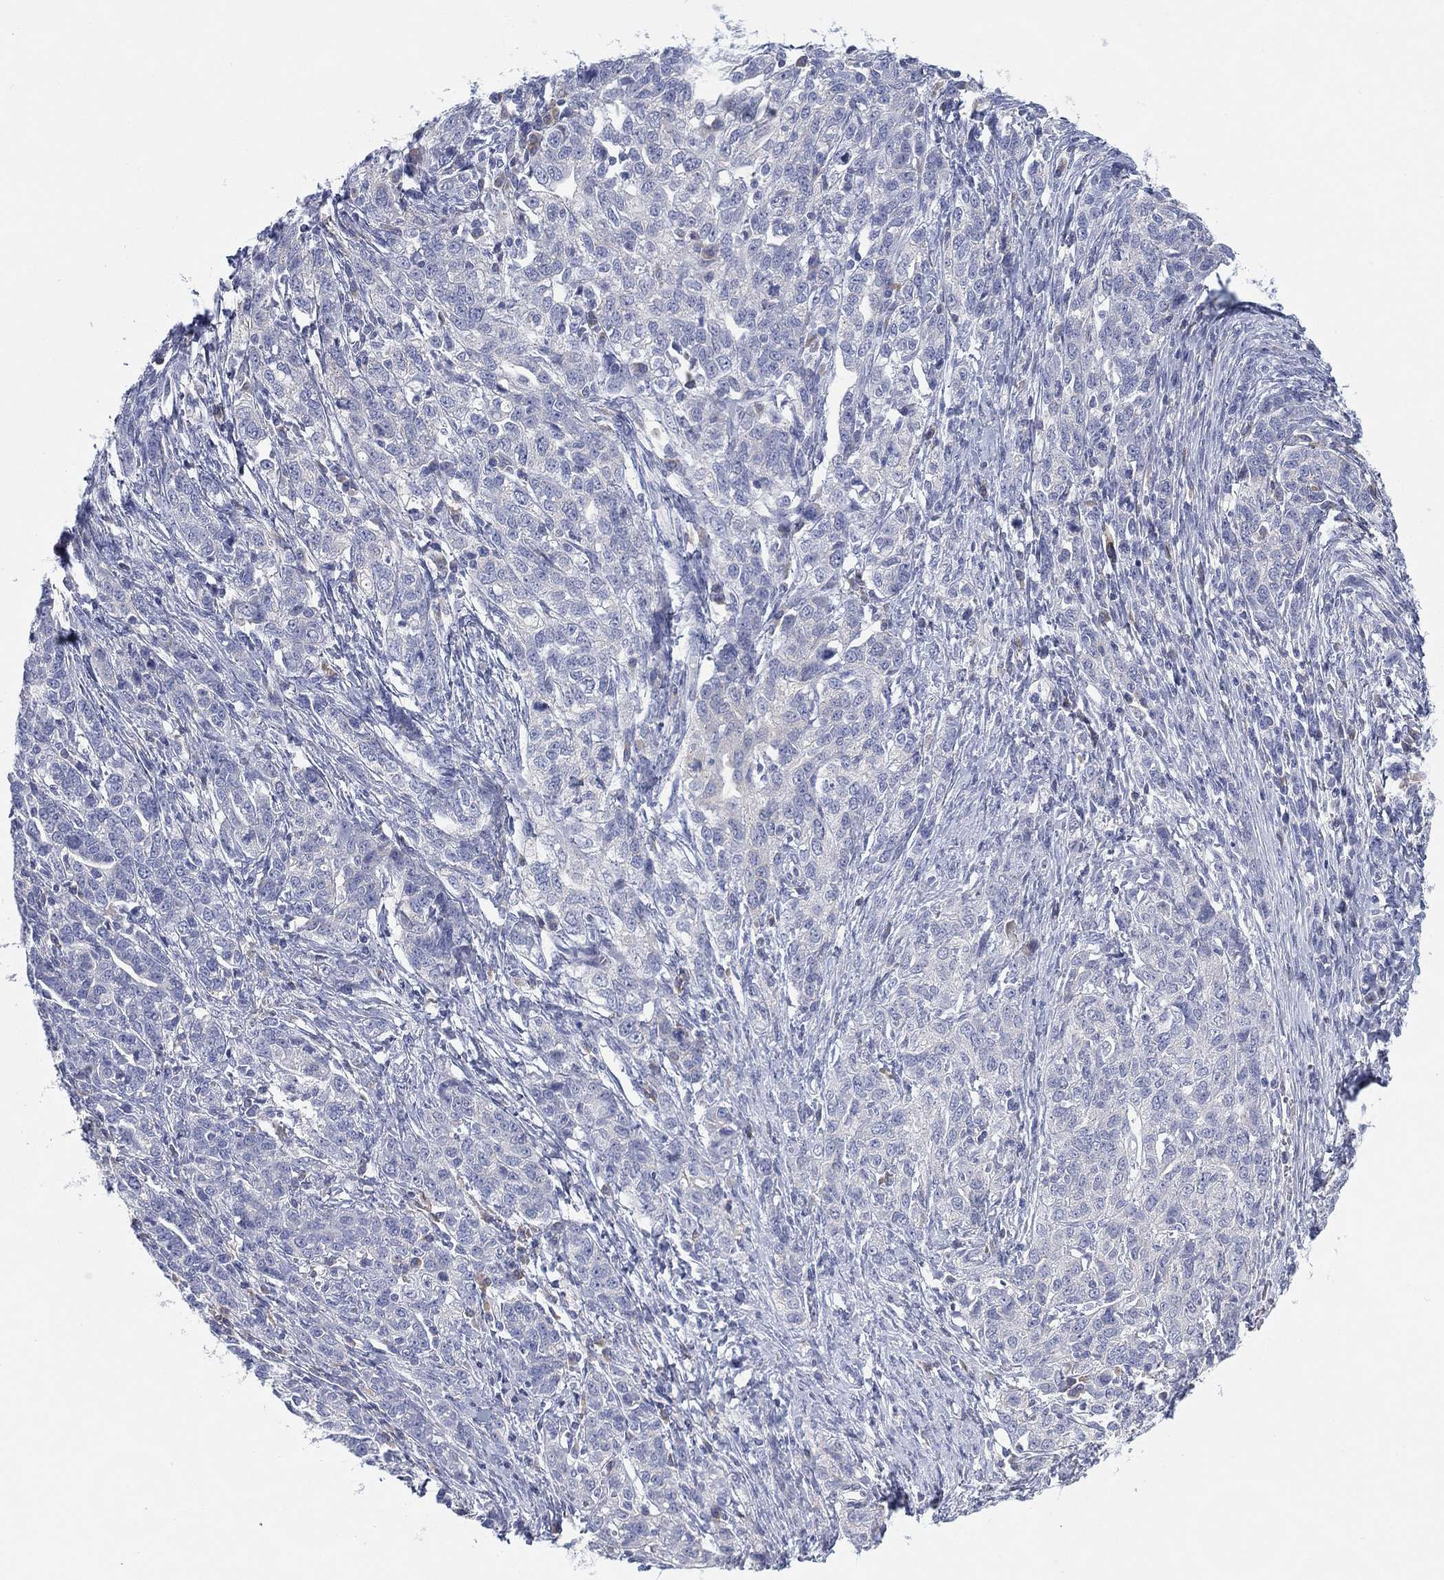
{"staining": {"intensity": "negative", "quantity": "none", "location": "none"}, "tissue": "ovarian cancer", "cell_type": "Tumor cells", "image_type": "cancer", "snomed": [{"axis": "morphology", "description": "Cystadenocarcinoma, serous, NOS"}, {"axis": "topography", "description": "Ovary"}], "caption": "IHC of human serous cystadenocarcinoma (ovarian) shows no expression in tumor cells.", "gene": "GCNA", "patient": {"sex": "female", "age": 71}}